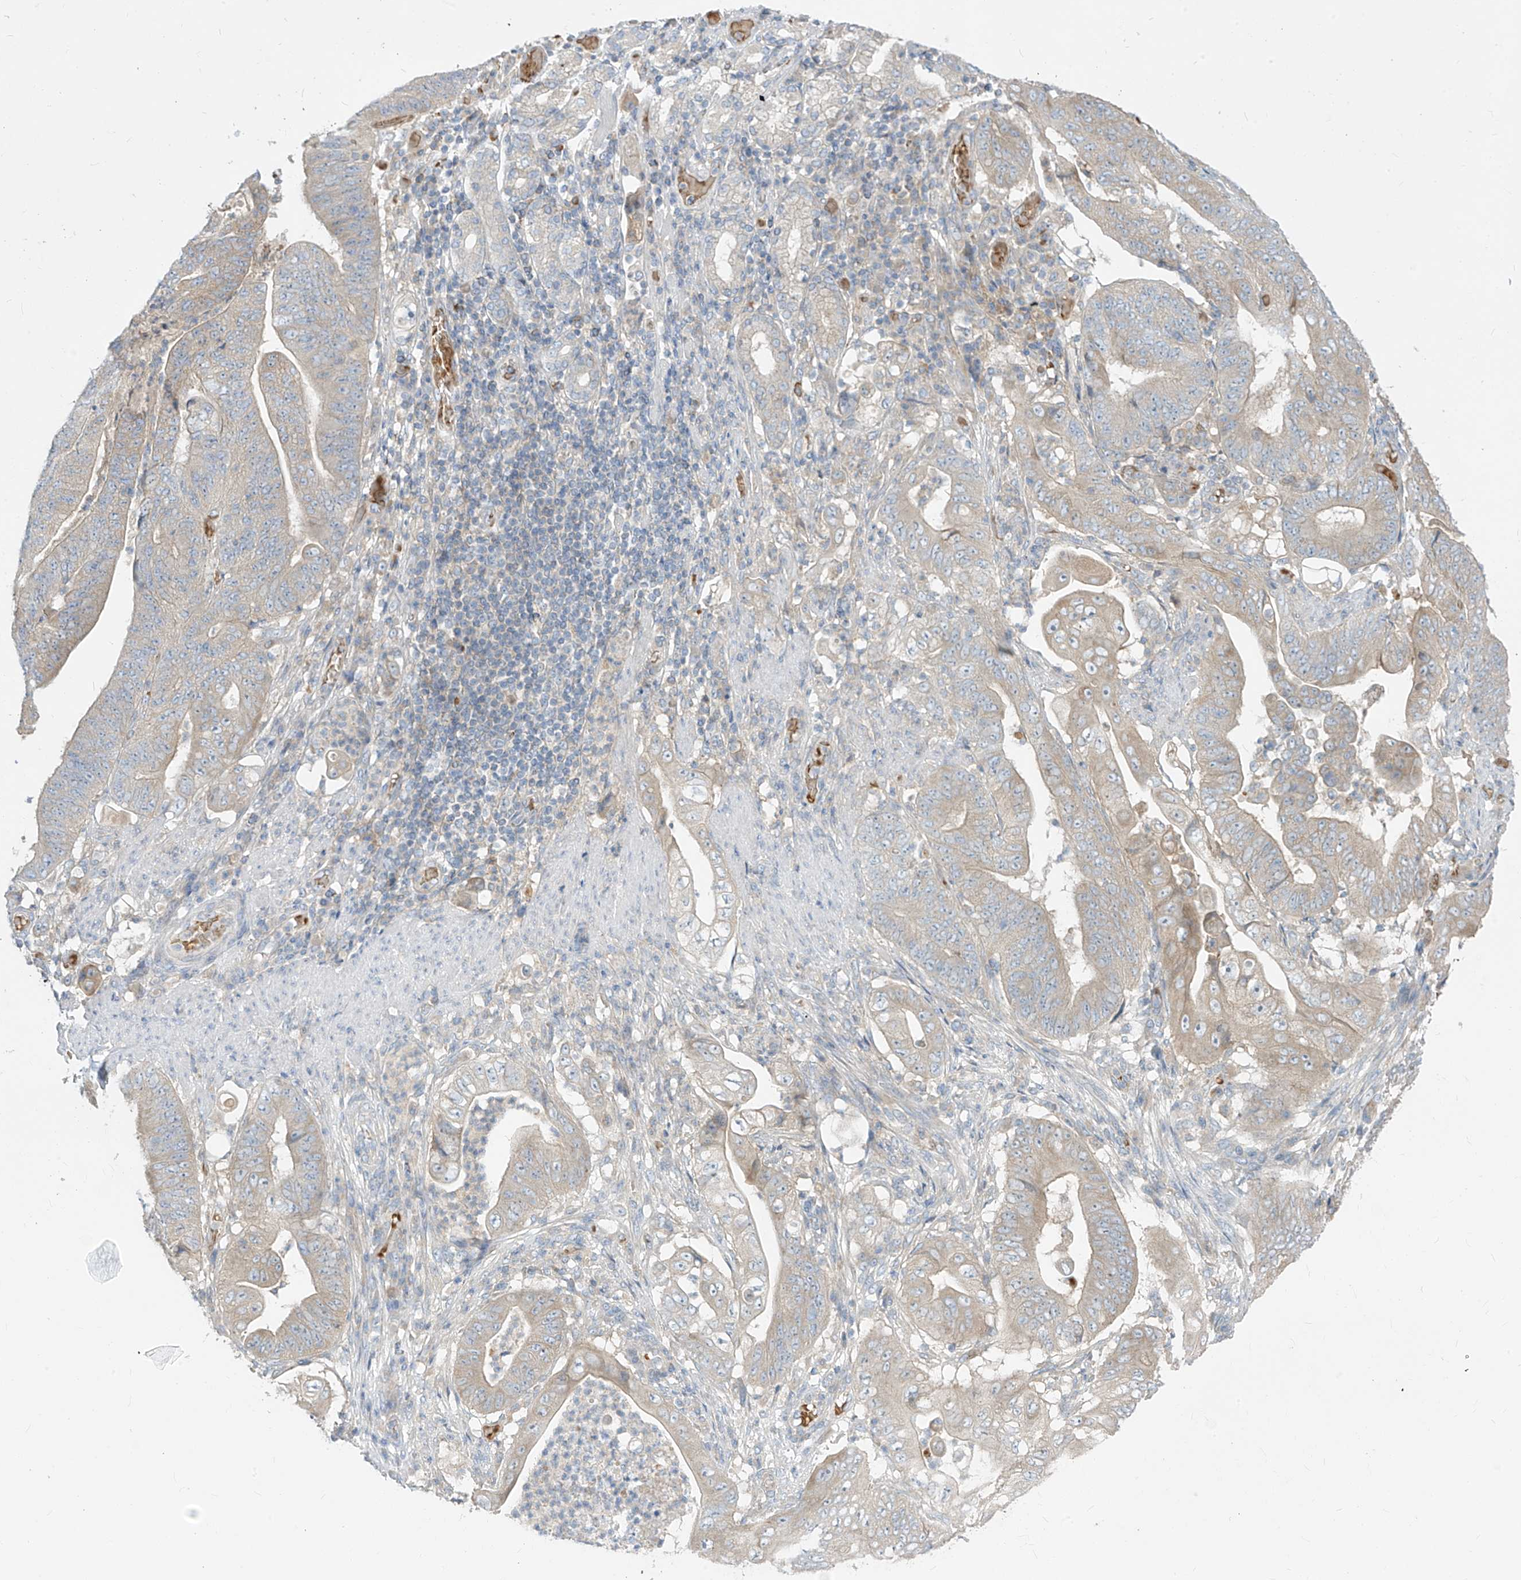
{"staining": {"intensity": "weak", "quantity": "<25%", "location": "cytoplasmic/membranous"}, "tissue": "stomach cancer", "cell_type": "Tumor cells", "image_type": "cancer", "snomed": [{"axis": "morphology", "description": "Adenocarcinoma, NOS"}, {"axis": "topography", "description": "Stomach"}], "caption": "An image of human adenocarcinoma (stomach) is negative for staining in tumor cells. (Stains: DAB IHC with hematoxylin counter stain, Microscopy: brightfield microscopy at high magnification).", "gene": "DGKQ", "patient": {"sex": "female", "age": 73}}